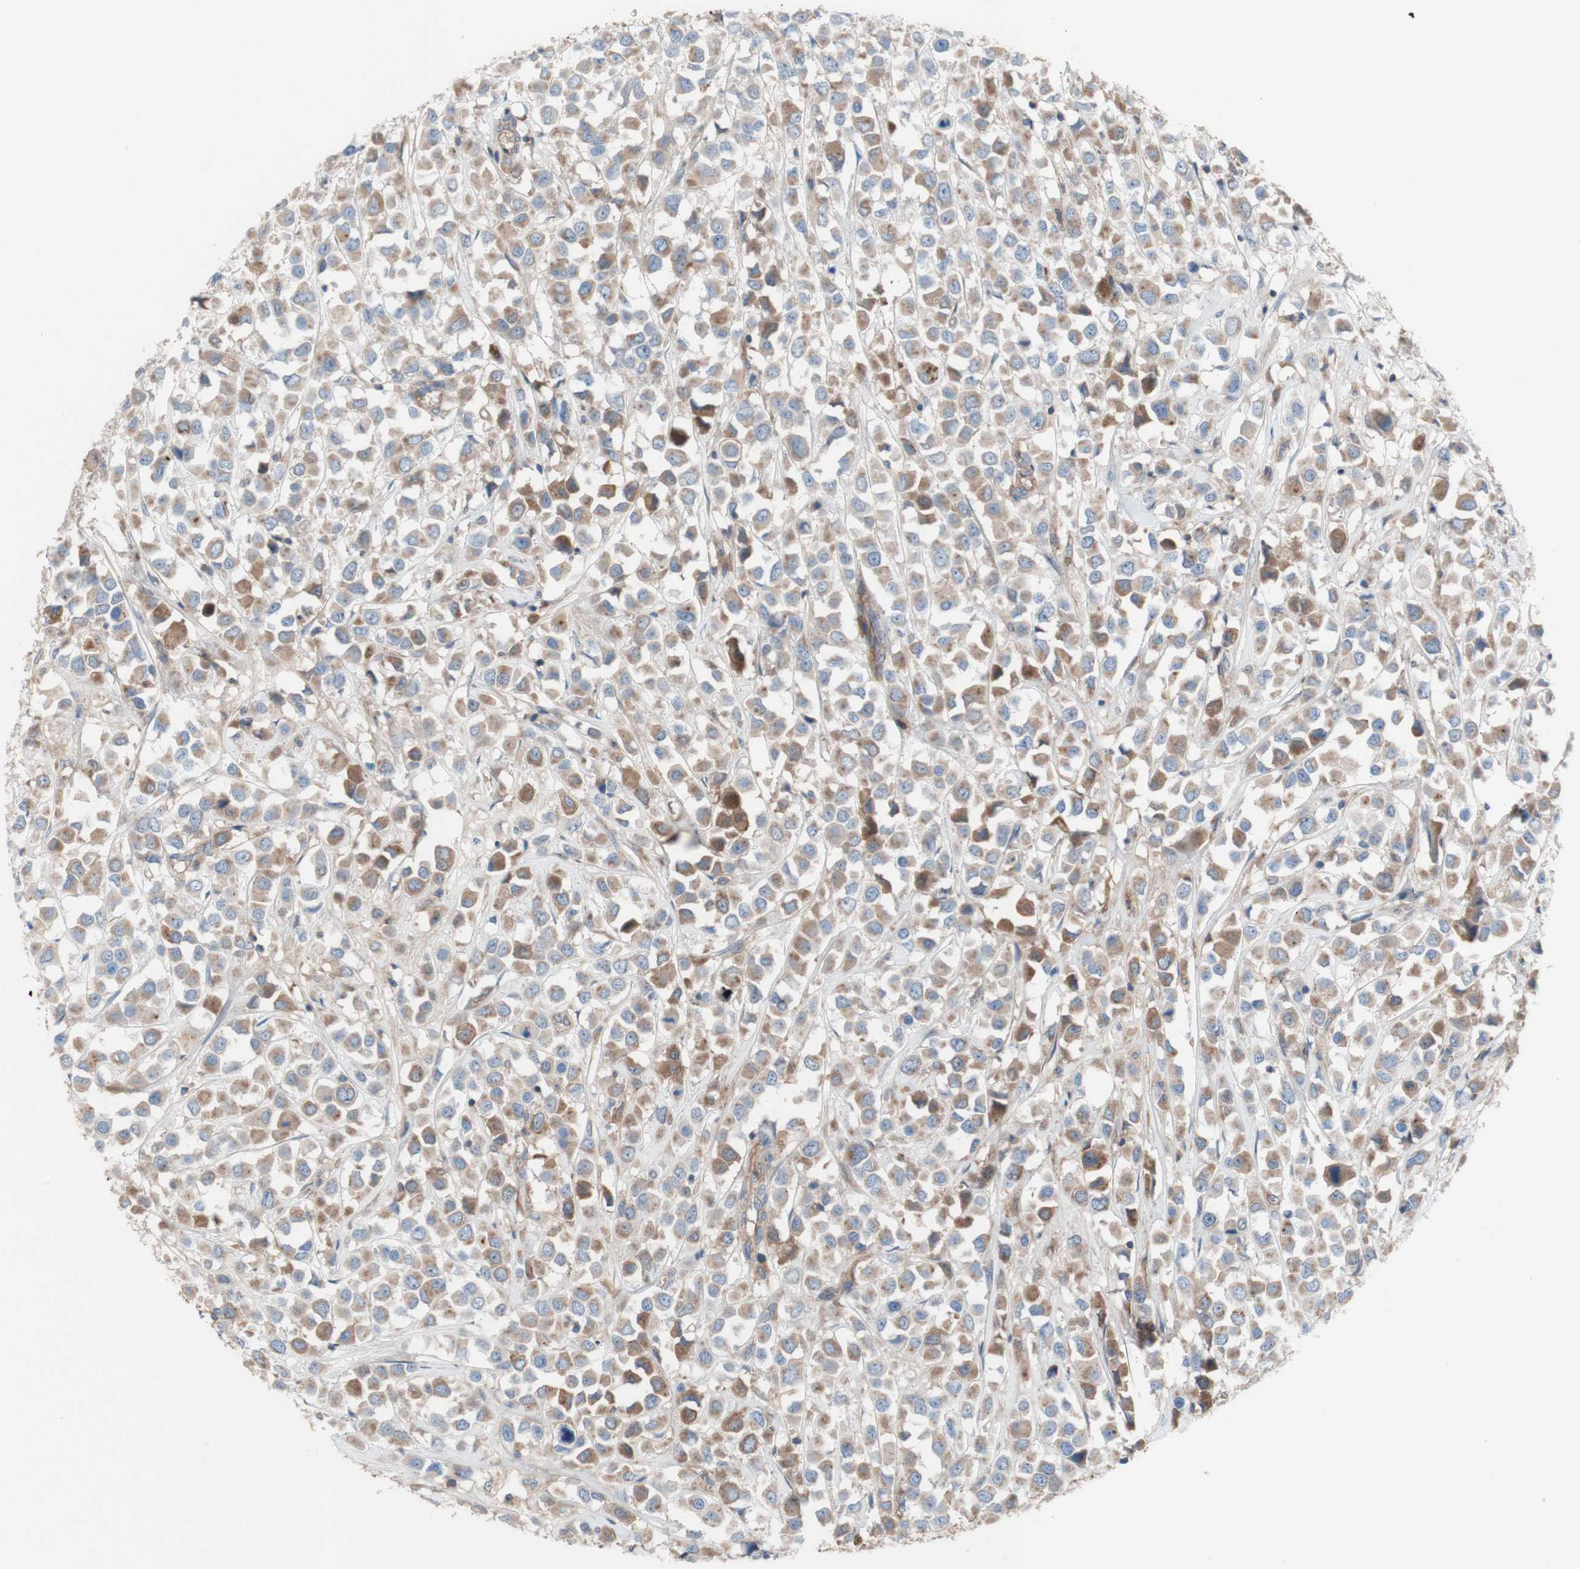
{"staining": {"intensity": "moderate", "quantity": "25%-75%", "location": "cytoplasmic/membranous"}, "tissue": "breast cancer", "cell_type": "Tumor cells", "image_type": "cancer", "snomed": [{"axis": "morphology", "description": "Duct carcinoma"}, {"axis": "topography", "description": "Breast"}], "caption": "An image showing moderate cytoplasmic/membranous positivity in approximately 25%-75% of tumor cells in breast intraductal carcinoma, as visualized by brown immunohistochemical staining.", "gene": "CD46", "patient": {"sex": "female", "age": 61}}